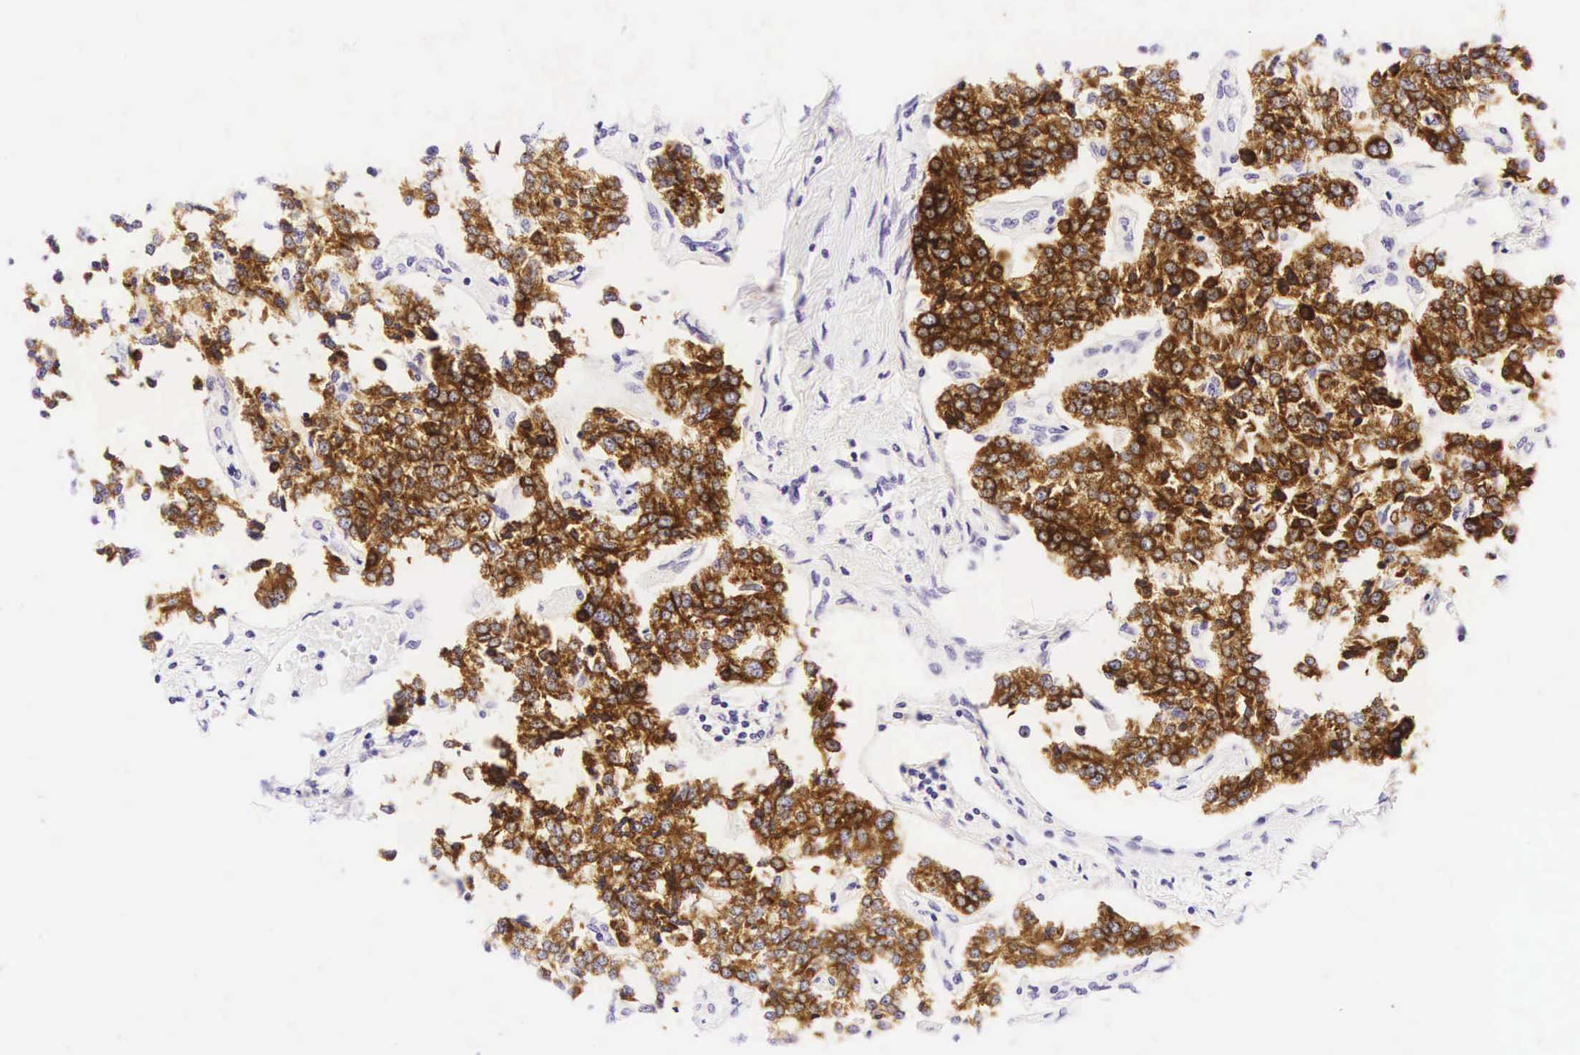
{"staining": {"intensity": "strong", "quantity": ">75%", "location": "cytoplasmic/membranous"}, "tissue": "carcinoid", "cell_type": "Tumor cells", "image_type": "cancer", "snomed": [{"axis": "morphology", "description": "Carcinoid, malignant, NOS"}, {"axis": "topography", "description": "Stomach"}], "caption": "Immunohistochemistry of human carcinoid reveals high levels of strong cytoplasmic/membranous staining in about >75% of tumor cells.", "gene": "KRT18", "patient": {"sex": "female", "age": 76}}